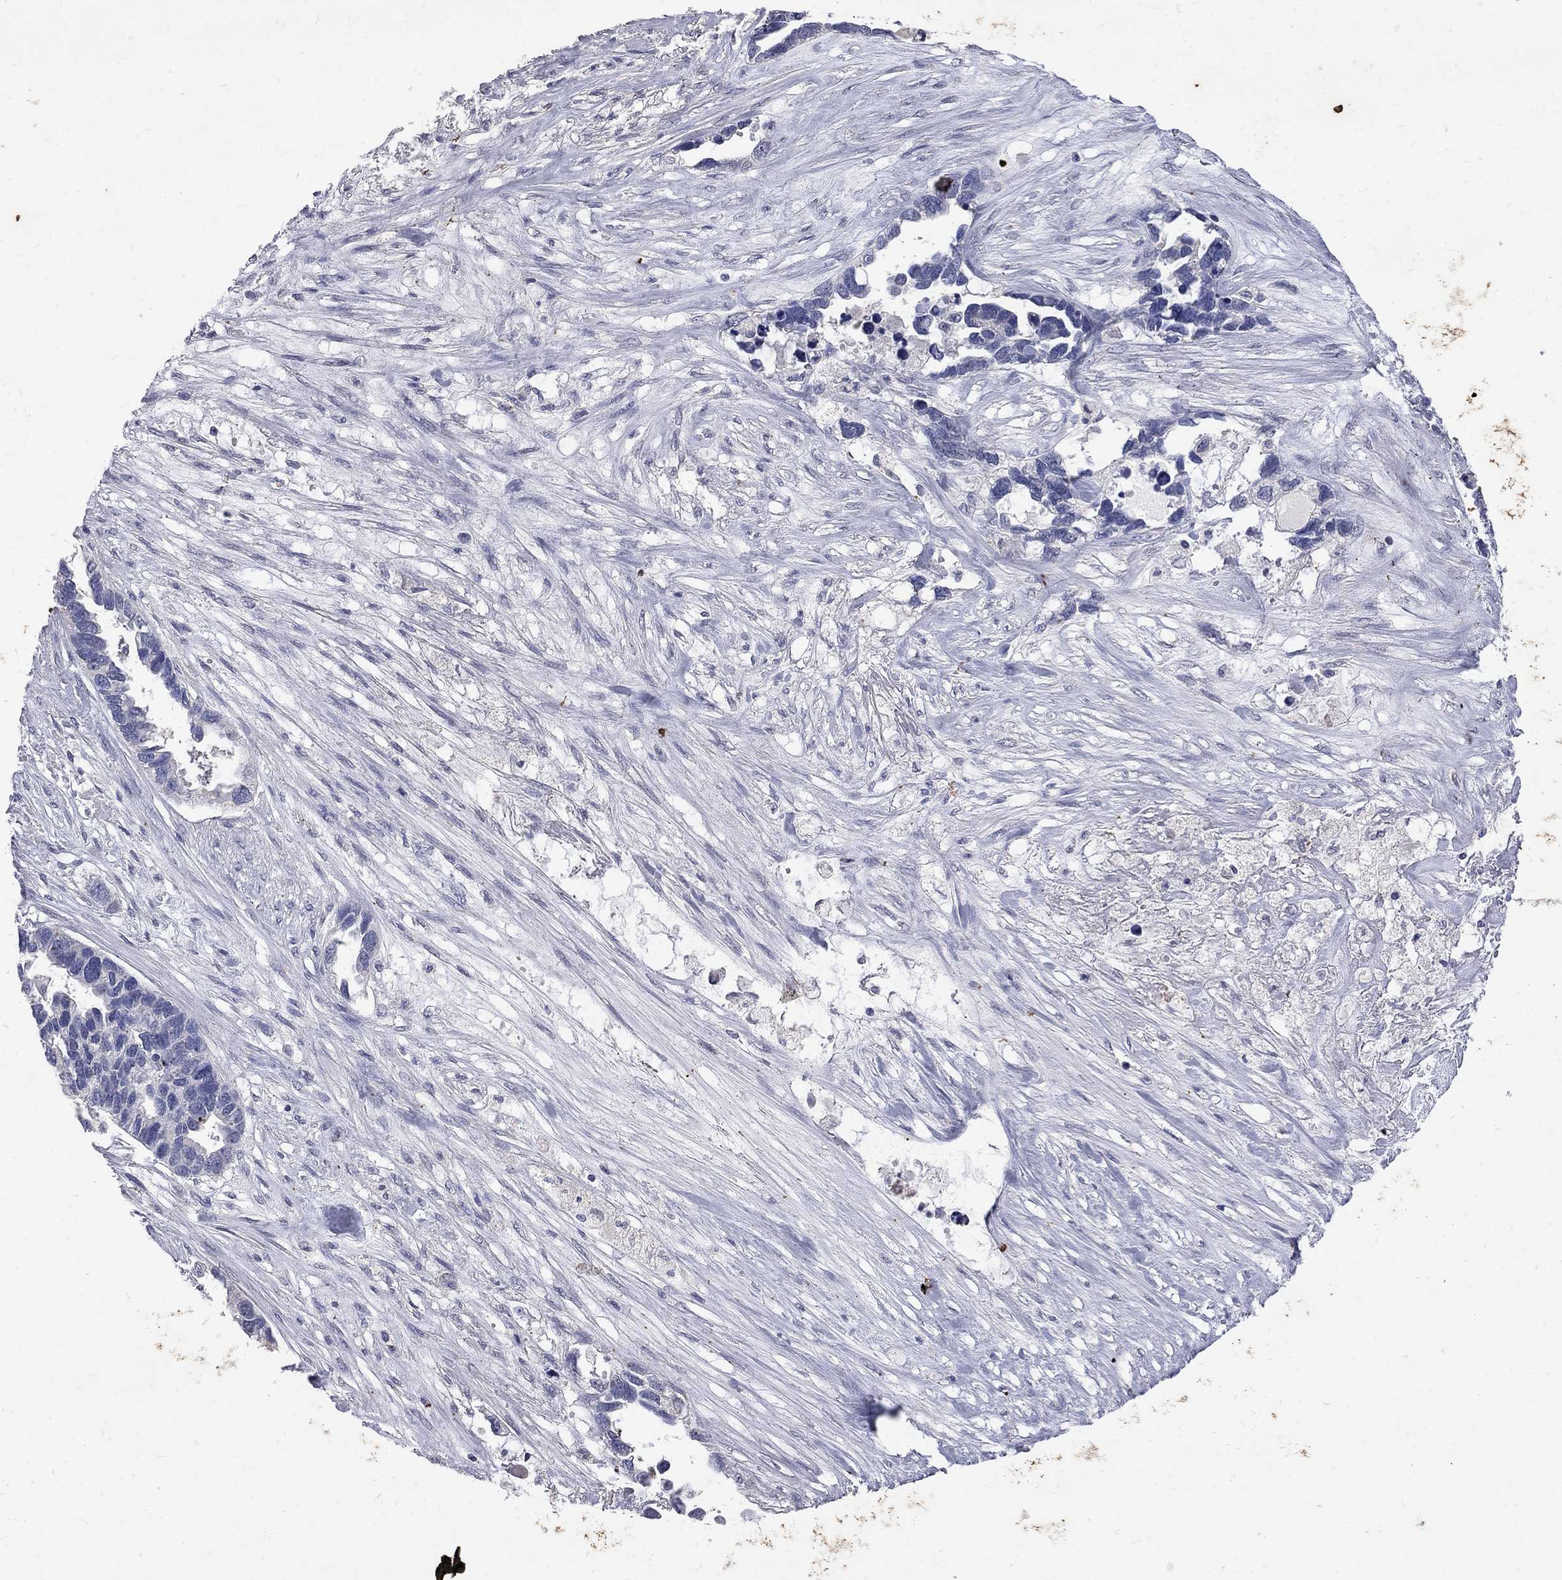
{"staining": {"intensity": "negative", "quantity": "none", "location": "none"}, "tissue": "ovarian cancer", "cell_type": "Tumor cells", "image_type": "cancer", "snomed": [{"axis": "morphology", "description": "Cystadenocarcinoma, serous, NOS"}, {"axis": "topography", "description": "Ovary"}], "caption": "Ovarian cancer (serous cystadenocarcinoma) stained for a protein using immunohistochemistry (IHC) demonstrates no staining tumor cells.", "gene": "NOS2", "patient": {"sex": "female", "age": 54}}